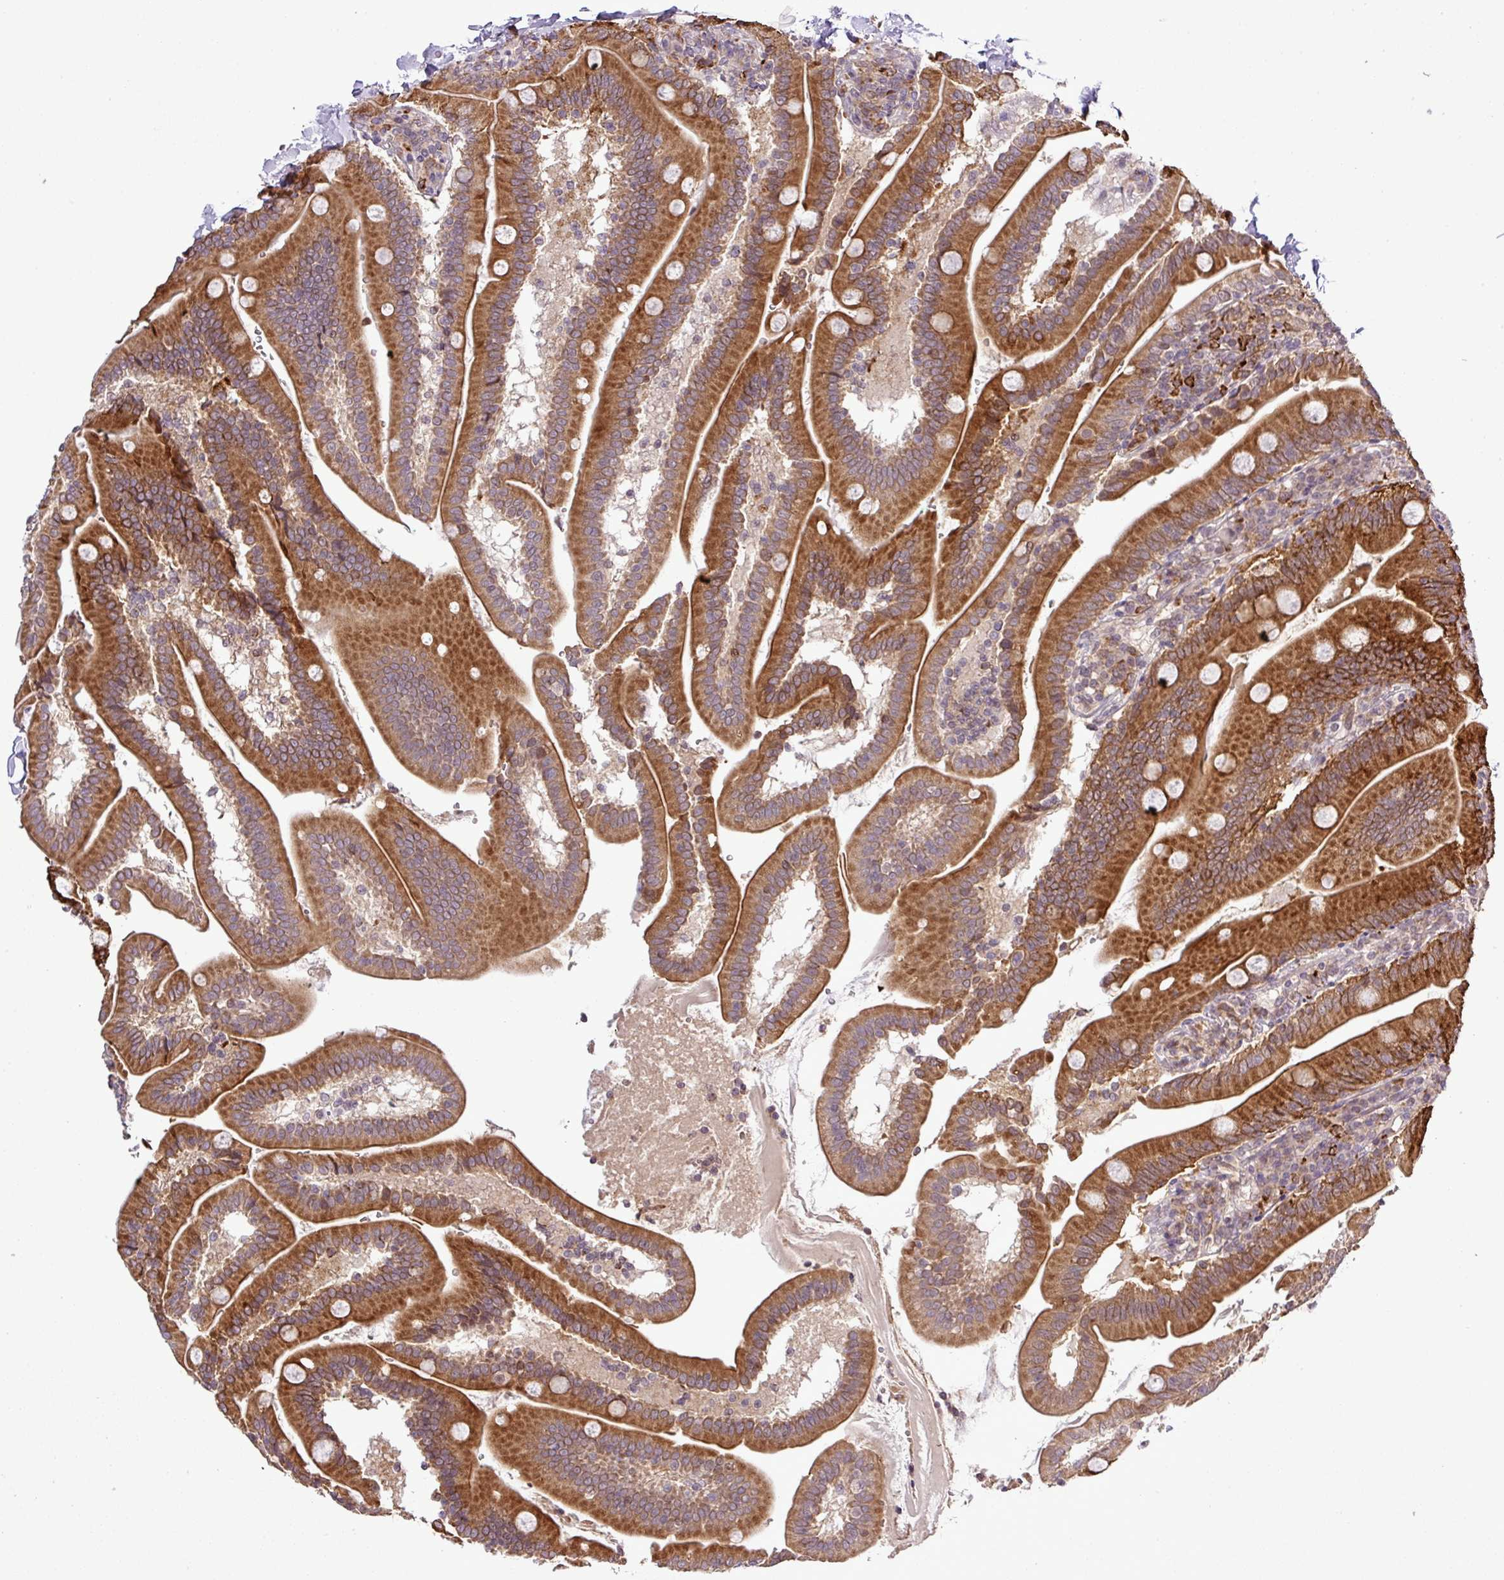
{"staining": {"intensity": "strong", "quantity": ">75%", "location": "cytoplasmic/membranous,nuclear"}, "tissue": "duodenum", "cell_type": "Glandular cells", "image_type": "normal", "snomed": [{"axis": "morphology", "description": "Normal tissue, NOS"}, {"axis": "topography", "description": "Duodenum"}], "caption": "Immunohistochemistry (IHC) of normal duodenum displays high levels of strong cytoplasmic/membranous,nuclear expression in approximately >75% of glandular cells. (IHC, brightfield microscopy, high magnification).", "gene": "SMCO4", "patient": {"sex": "female", "age": 67}}